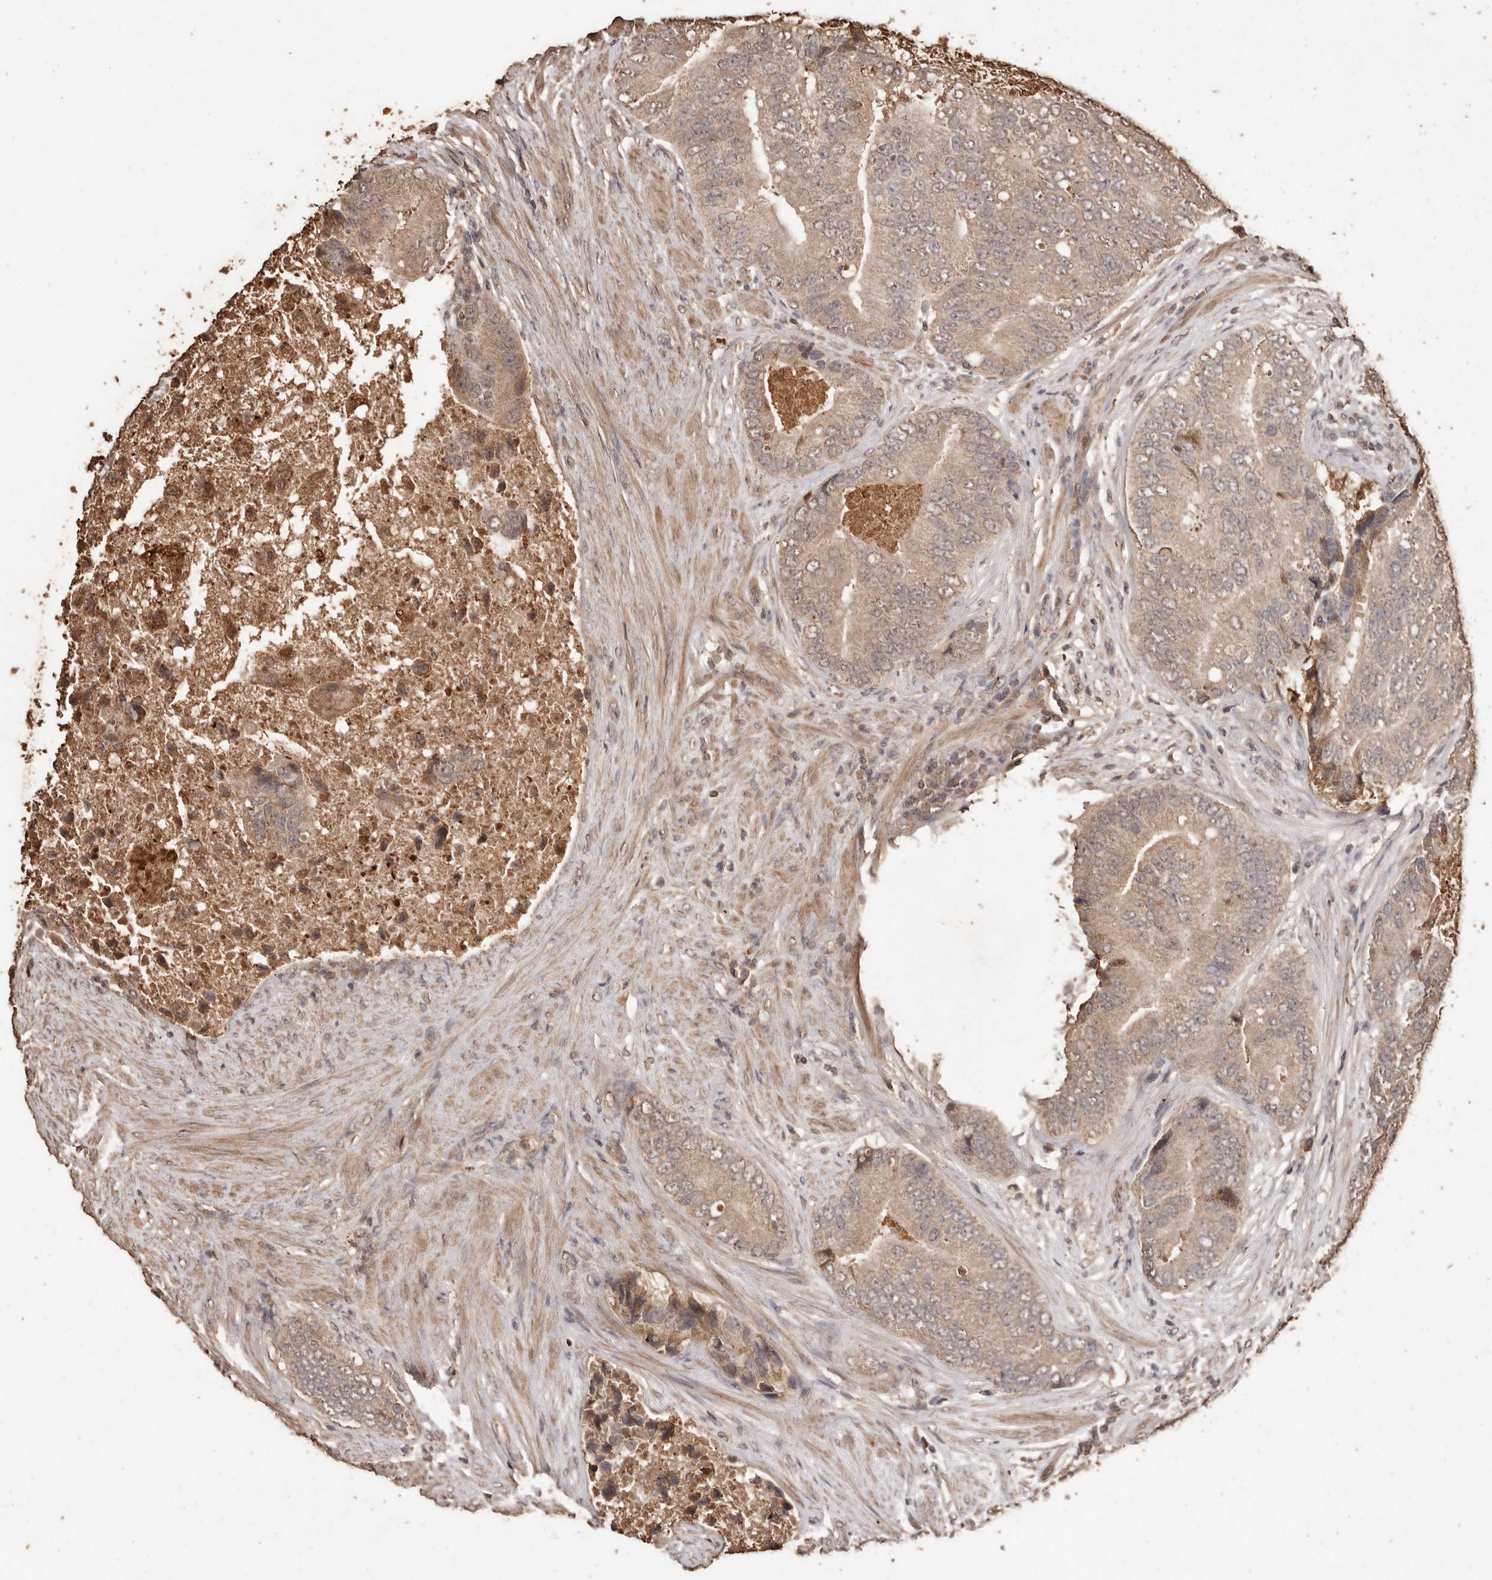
{"staining": {"intensity": "moderate", "quantity": ">75%", "location": "cytoplasmic/membranous"}, "tissue": "prostate cancer", "cell_type": "Tumor cells", "image_type": "cancer", "snomed": [{"axis": "morphology", "description": "Adenocarcinoma, High grade"}, {"axis": "topography", "description": "Prostate"}], "caption": "A high-resolution photomicrograph shows IHC staining of prostate cancer, which shows moderate cytoplasmic/membranous staining in about >75% of tumor cells. (Brightfield microscopy of DAB IHC at high magnification).", "gene": "PKDCC", "patient": {"sex": "male", "age": 70}}